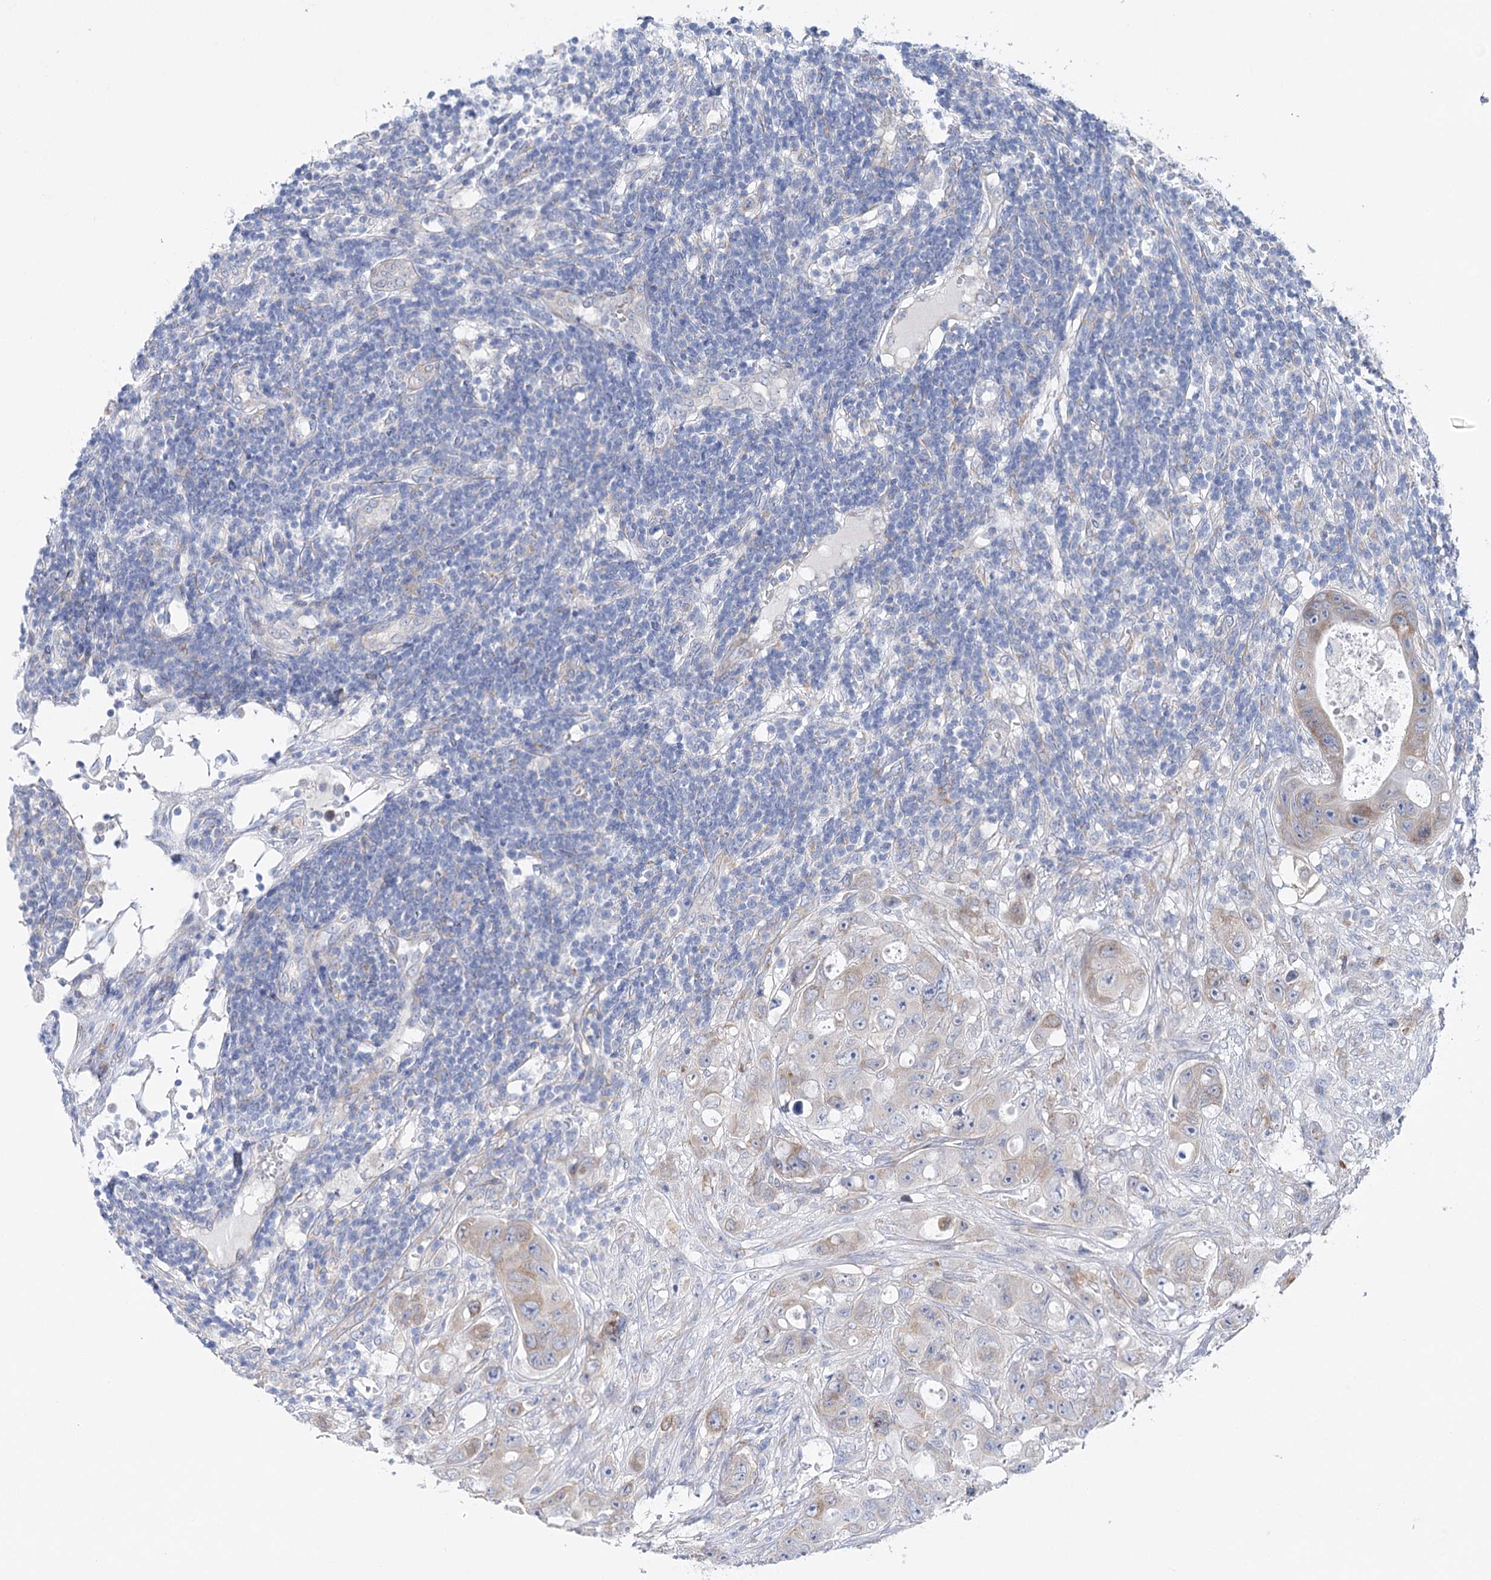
{"staining": {"intensity": "moderate", "quantity": "25%-75%", "location": "cytoplasmic/membranous"}, "tissue": "colorectal cancer", "cell_type": "Tumor cells", "image_type": "cancer", "snomed": [{"axis": "morphology", "description": "Adenocarcinoma, NOS"}, {"axis": "topography", "description": "Colon"}], "caption": "This is an image of IHC staining of colorectal cancer, which shows moderate expression in the cytoplasmic/membranous of tumor cells.", "gene": "CSN3", "patient": {"sex": "female", "age": 46}}